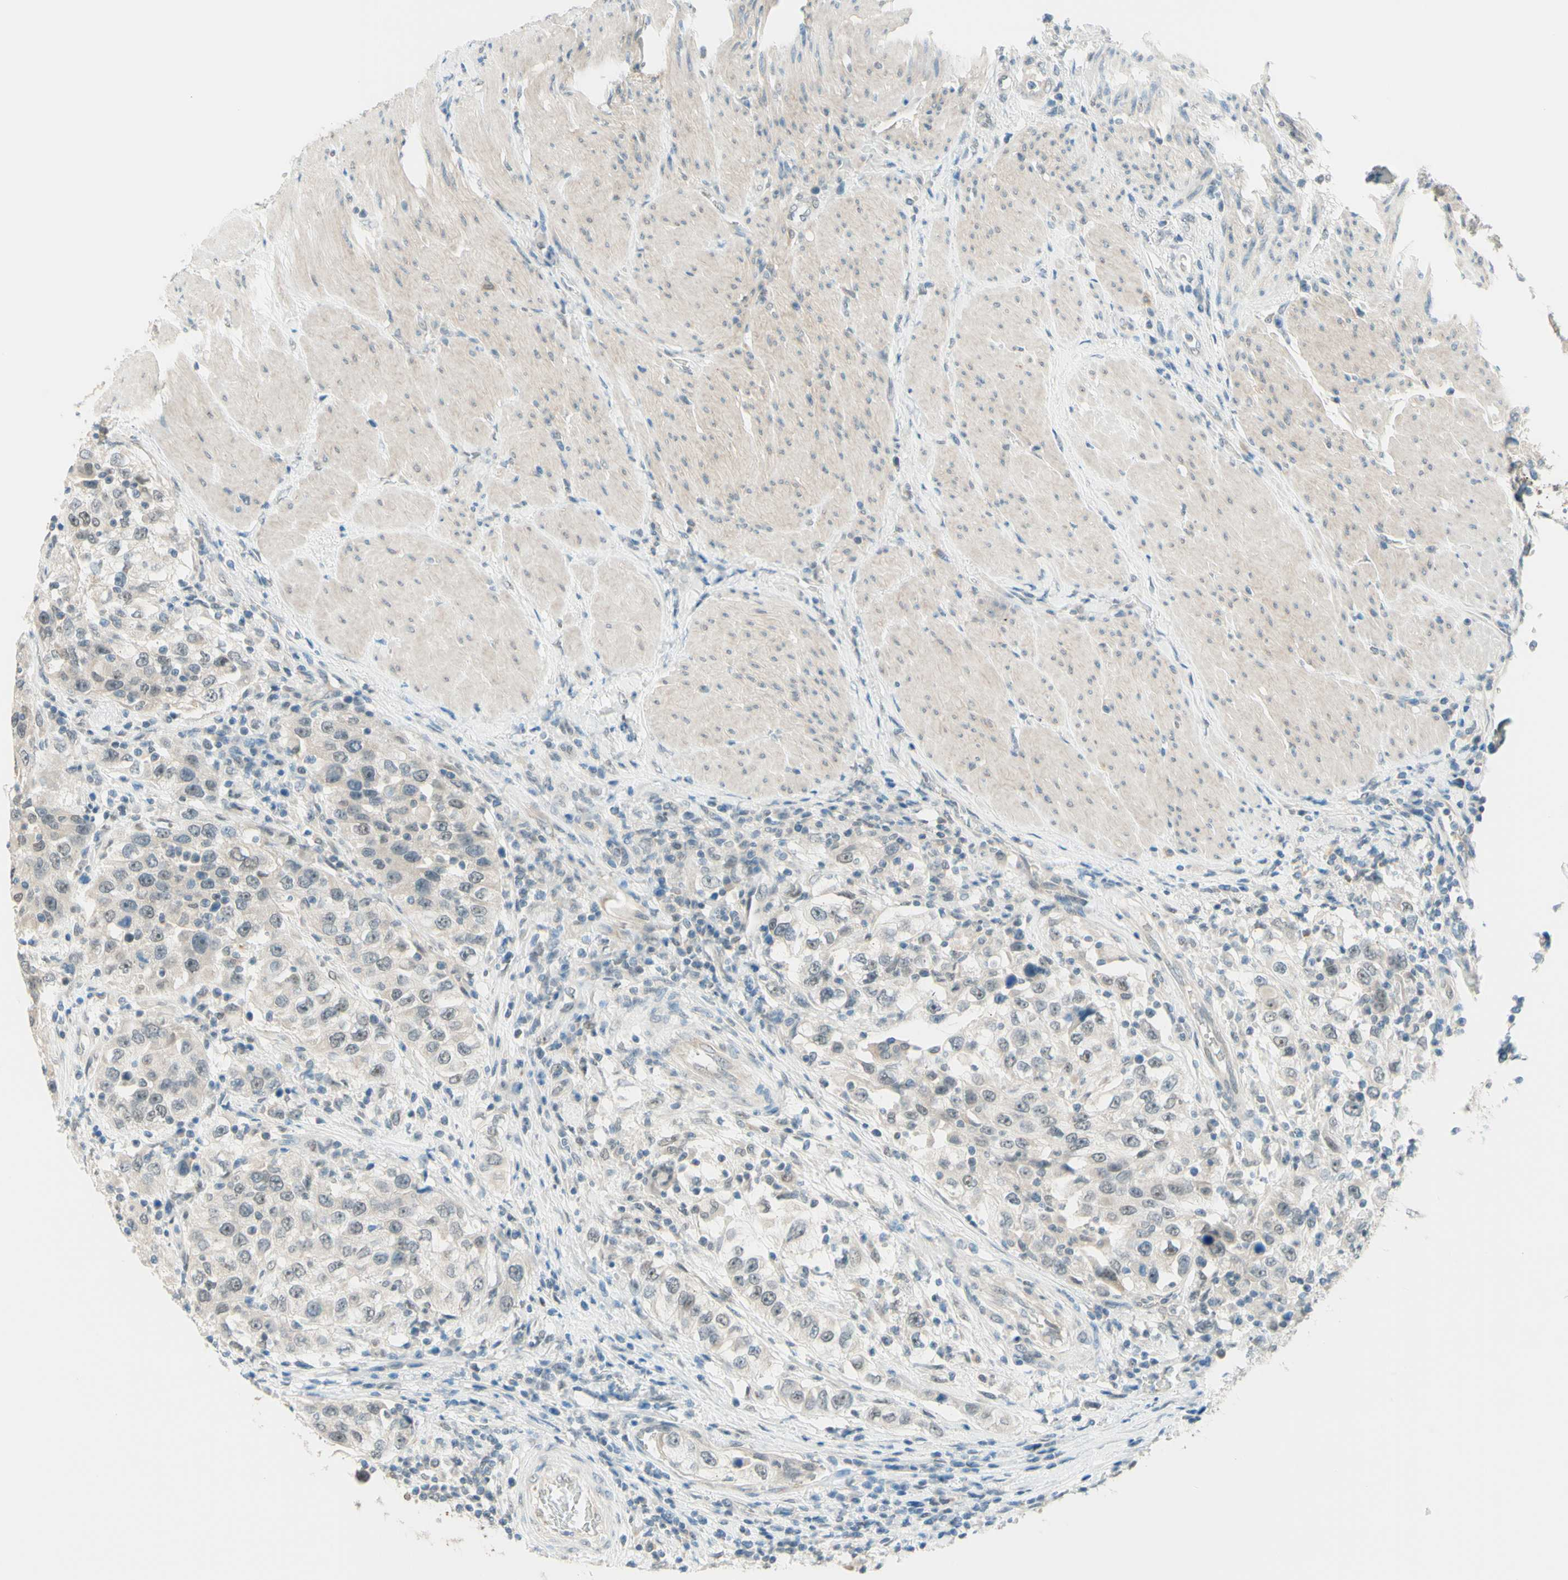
{"staining": {"intensity": "weak", "quantity": "<25%", "location": "nuclear"}, "tissue": "urothelial cancer", "cell_type": "Tumor cells", "image_type": "cancer", "snomed": [{"axis": "morphology", "description": "Urothelial carcinoma, High grade"}, {"axis": "topography", "description": "Urinary bladder"}], "caption": "This image is of high-grade urothelial carcinoma stained with immunohistochemistry (IHC) to label a protein in brown with the nuclei are counter-stained blue. There is no staining in tumor cells.", "gene": "JPH1", "patient": {"sex": "female", "age": 80}}